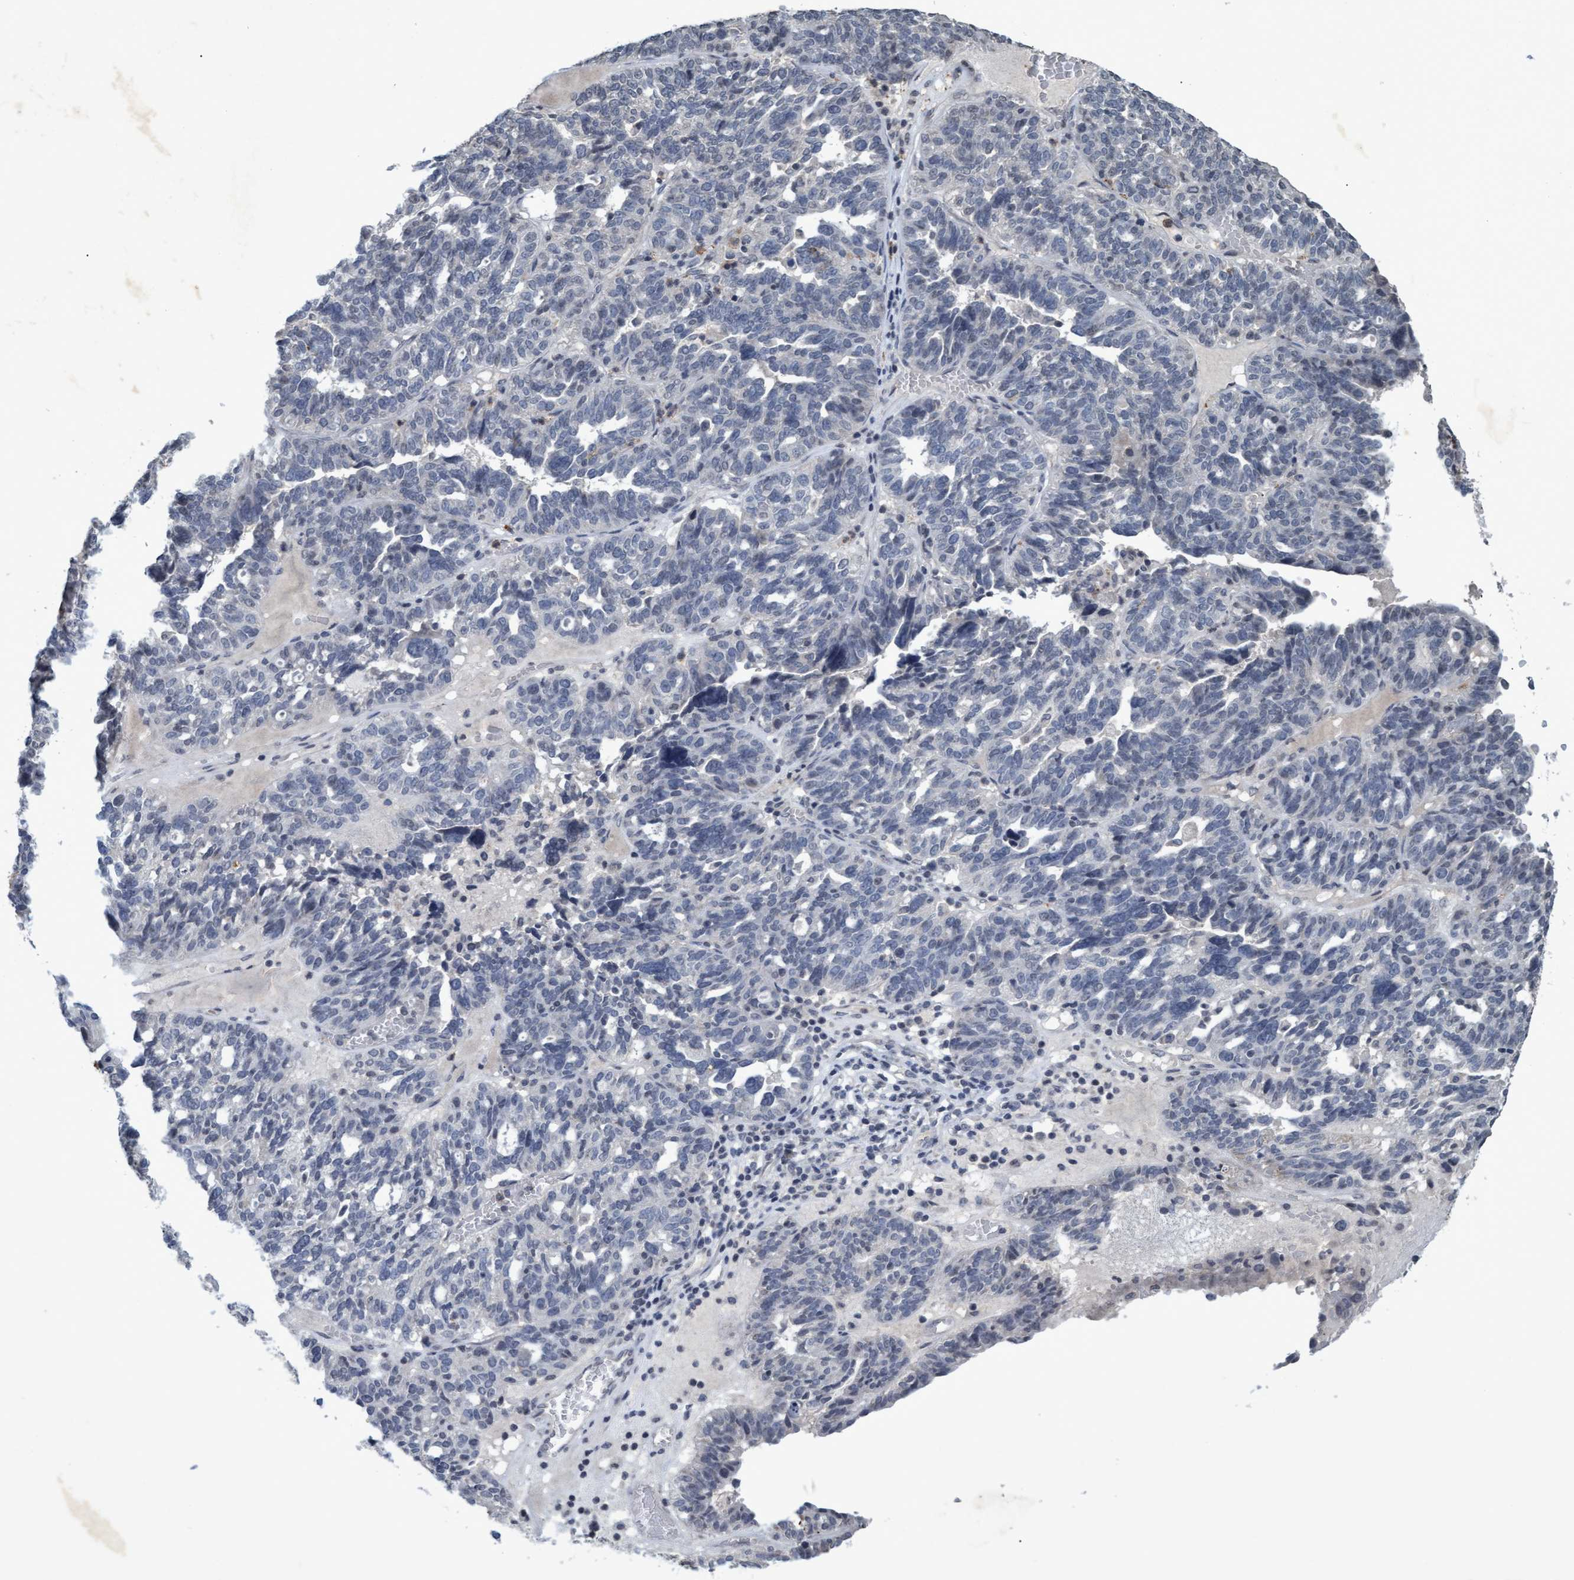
{"staining": {"intensity": "negative", "quantity": "none", "location": "none"}, "tissue": "ovarian cancer", "cell_type": "Tumor cells", "image_type": "cancer", "snomed": [{"axis": "morphology", "description": "Cystadenocarcinoma, serous, NOS"}, {"axis": "topography", "description": "Ovary"}], "caption": "Tumor cells are negative for brown protein staining in ovarian cancer.", "gene": "GALC", "patient": {"sex": "female", "age": 59}}